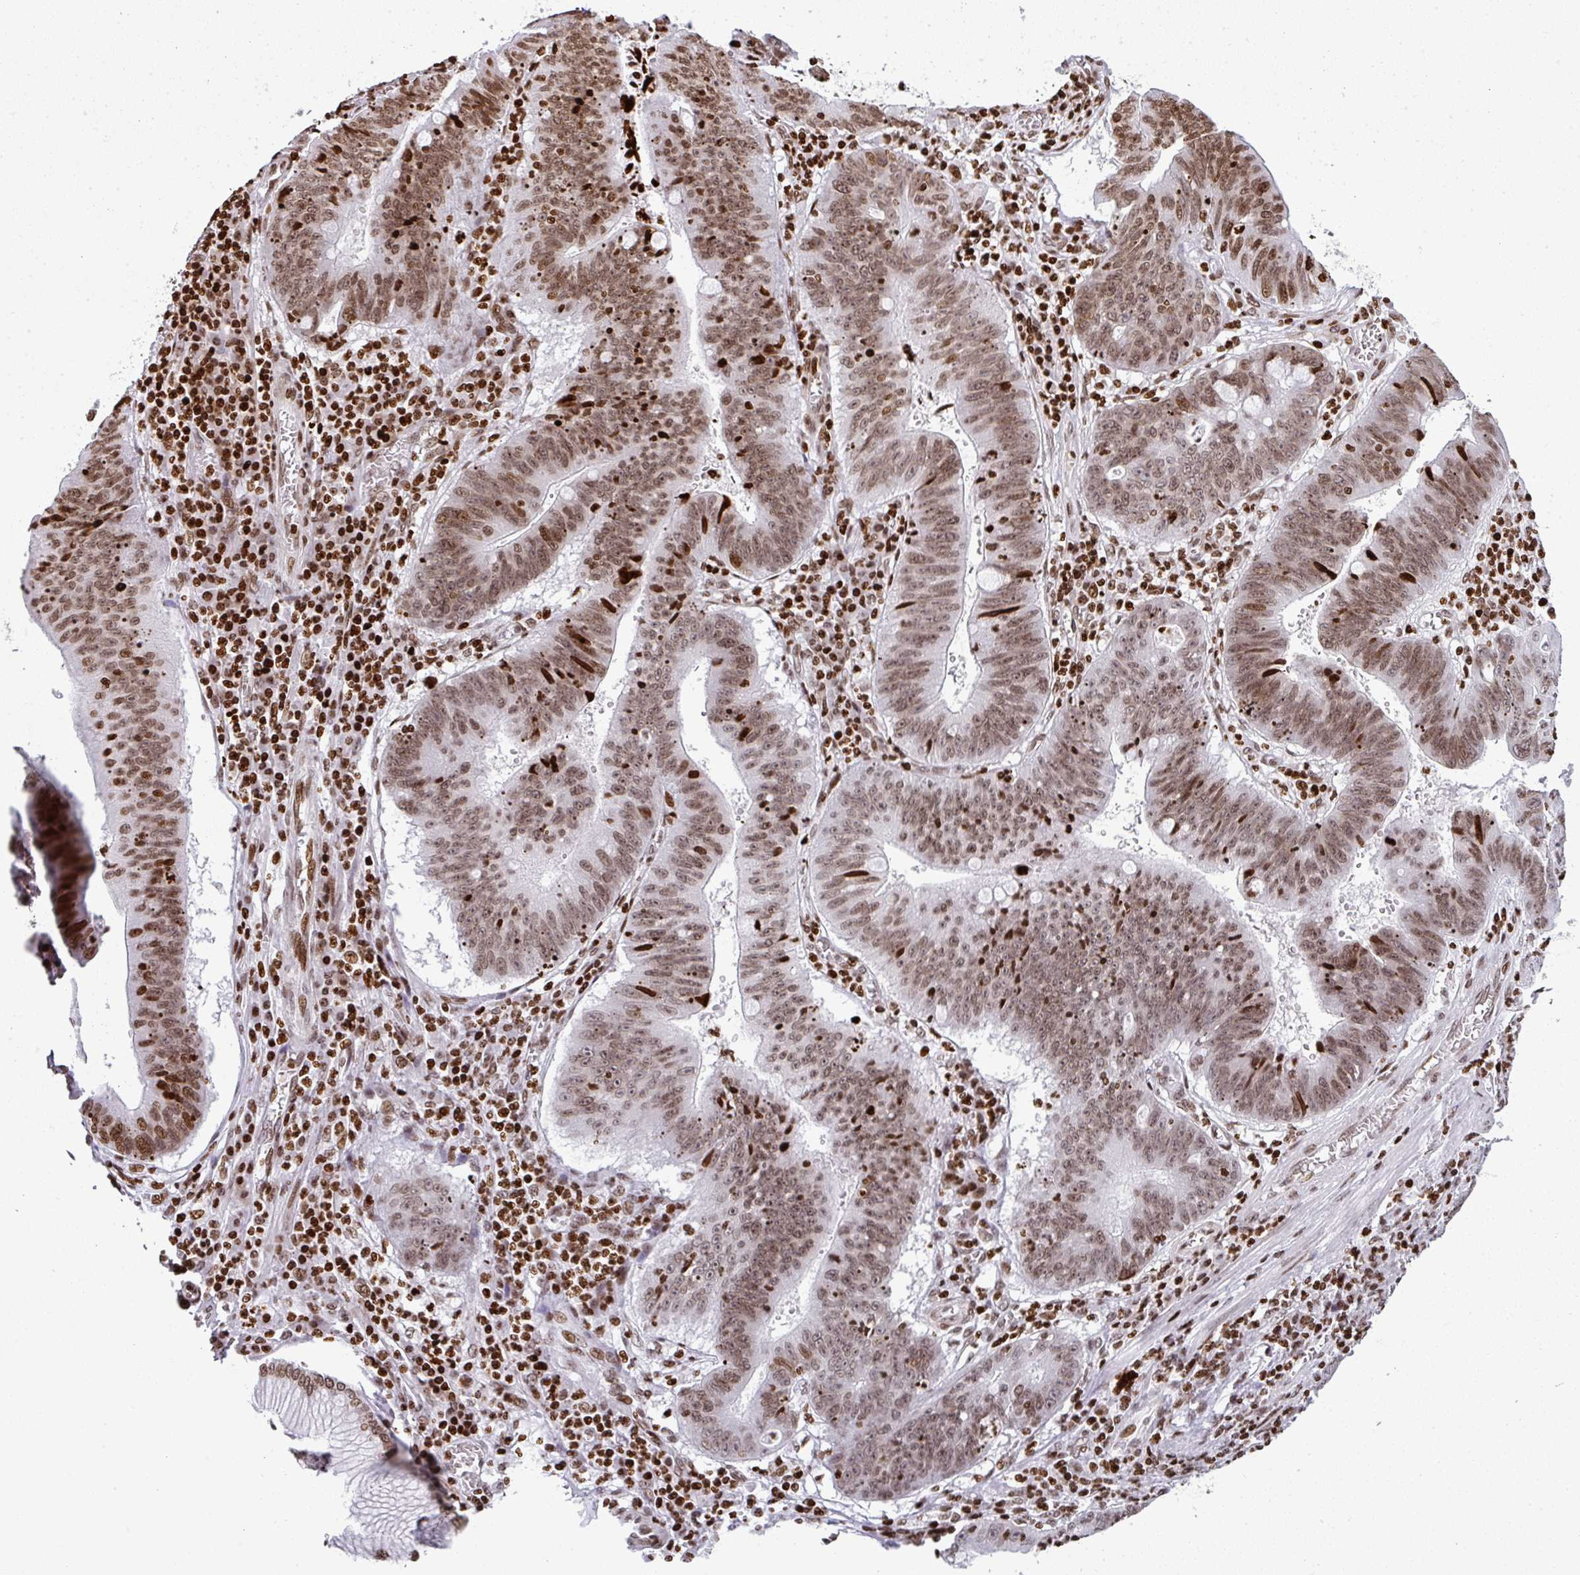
{"staining": {"intensity": "moderate", "quantity": ">75%", "location": "nuclear"}, "tissue": "stomach cancer", "cell_type": "Tumor cells", "image_type": "cancer", "snomed": [{"axis": "morphology", "description": "Adenocarcinoma, NOS"}, {"axis": "topography", "description": "Stomach"}], "caption": "High-magnification brightfield microscopy of stomach adenocarcinoma stained with DAB (brown) and counterstained with hematoxylin (blue). tumor cells exhibit moderate nuclear expression is present in about>75% of cells.", "gene": "RASL11A", "patient": {"sex": "male", "age": 59}}